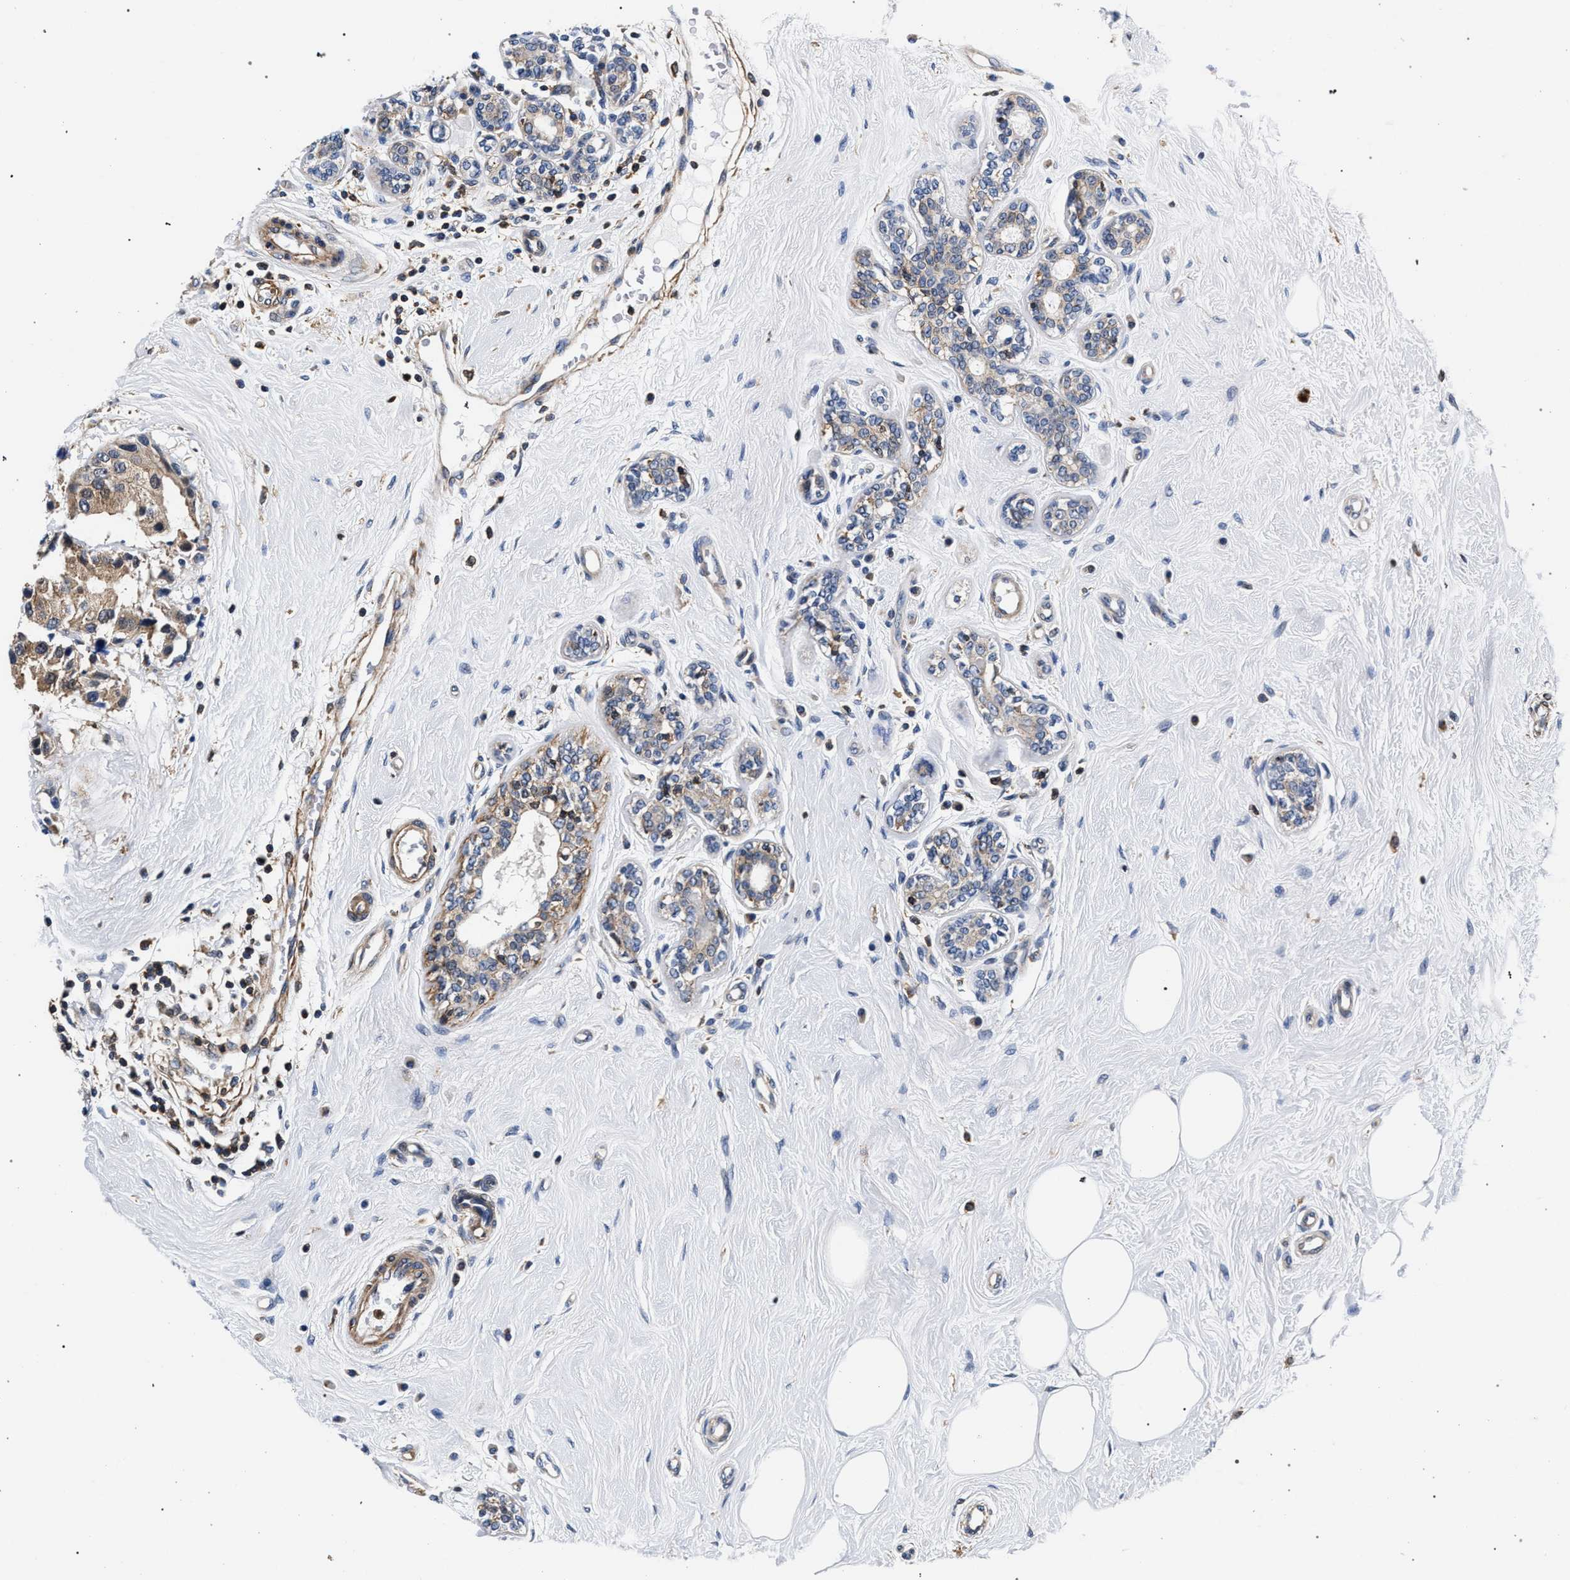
{"staining": {"intensity": "moderate", "quantity": ">75%", "location": "cytoplasmic/membranous"}, "tissue": "breast cancer", "cell_type": "Tumor cells", "image_type": "cancer", "snomed": [{"axis": "morphology", "description": "Normal tissue, NOS"}, {"axis": "morphology", "description": "Duct carcinoma"}, {"axis": "topography", "description": "Breast"}], "caption": "Protein analysis of breast intraductal carcinoma tissue reveals moderate cytoplasmic/membranous expression in about >75% of tumor cells.", "gene": "LASP1", "patient": {"sex": "female", "age": 39}}